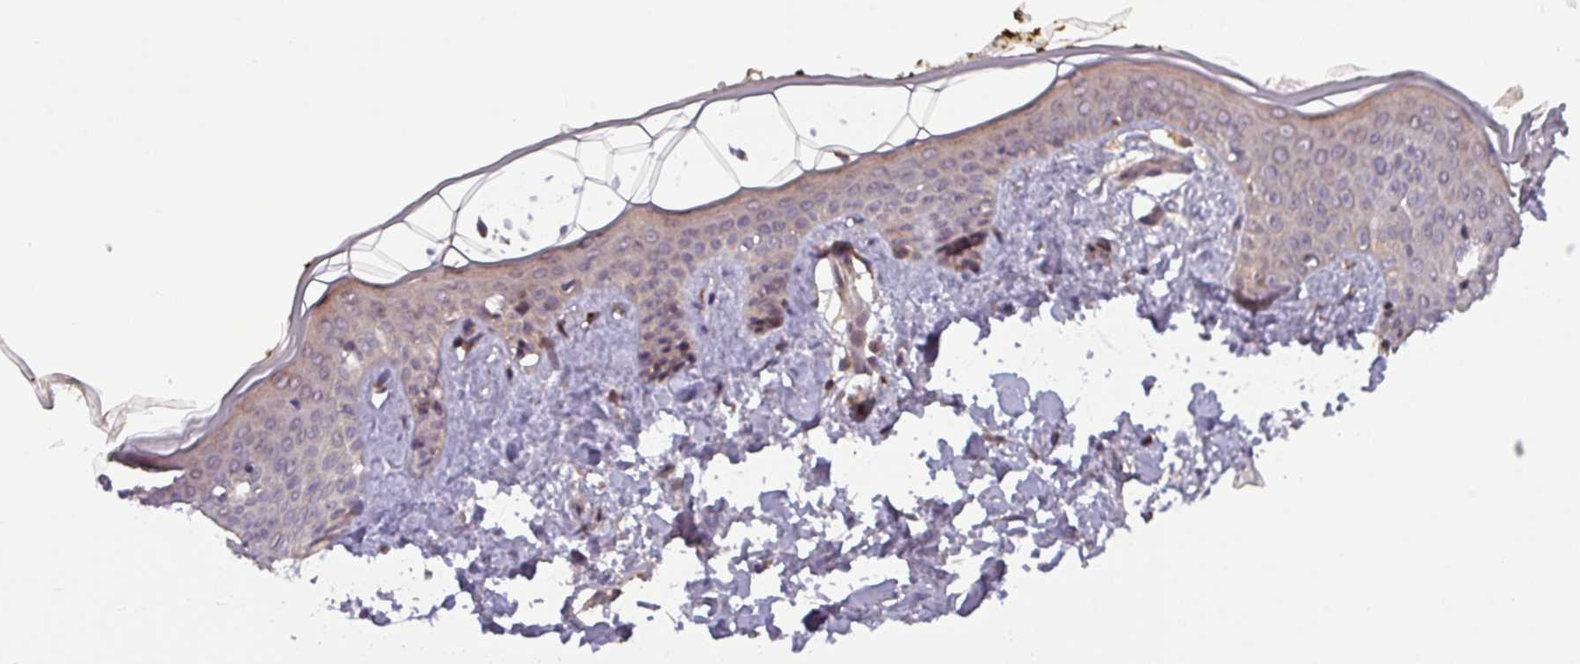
{"staining": {"intensity": "moderate", "quantity": ">75%", "location": "cytoplasmic/membranous"}, "tissue": "skin", "cell_type": "Fibroblasts", "image_type": "normal", "snomed": [{"axis": "morphology", "description": "Normal tissue, NOS"}, {"axis": "topography", "description": "Skin"}], "caption": "A brown stain highlights moderate cytoplasmic/membranous expression of a protein in fibroblasts of unremarkable skin.", "gene": "PUS1", "patient": {"sex": "female", "age": 34}}